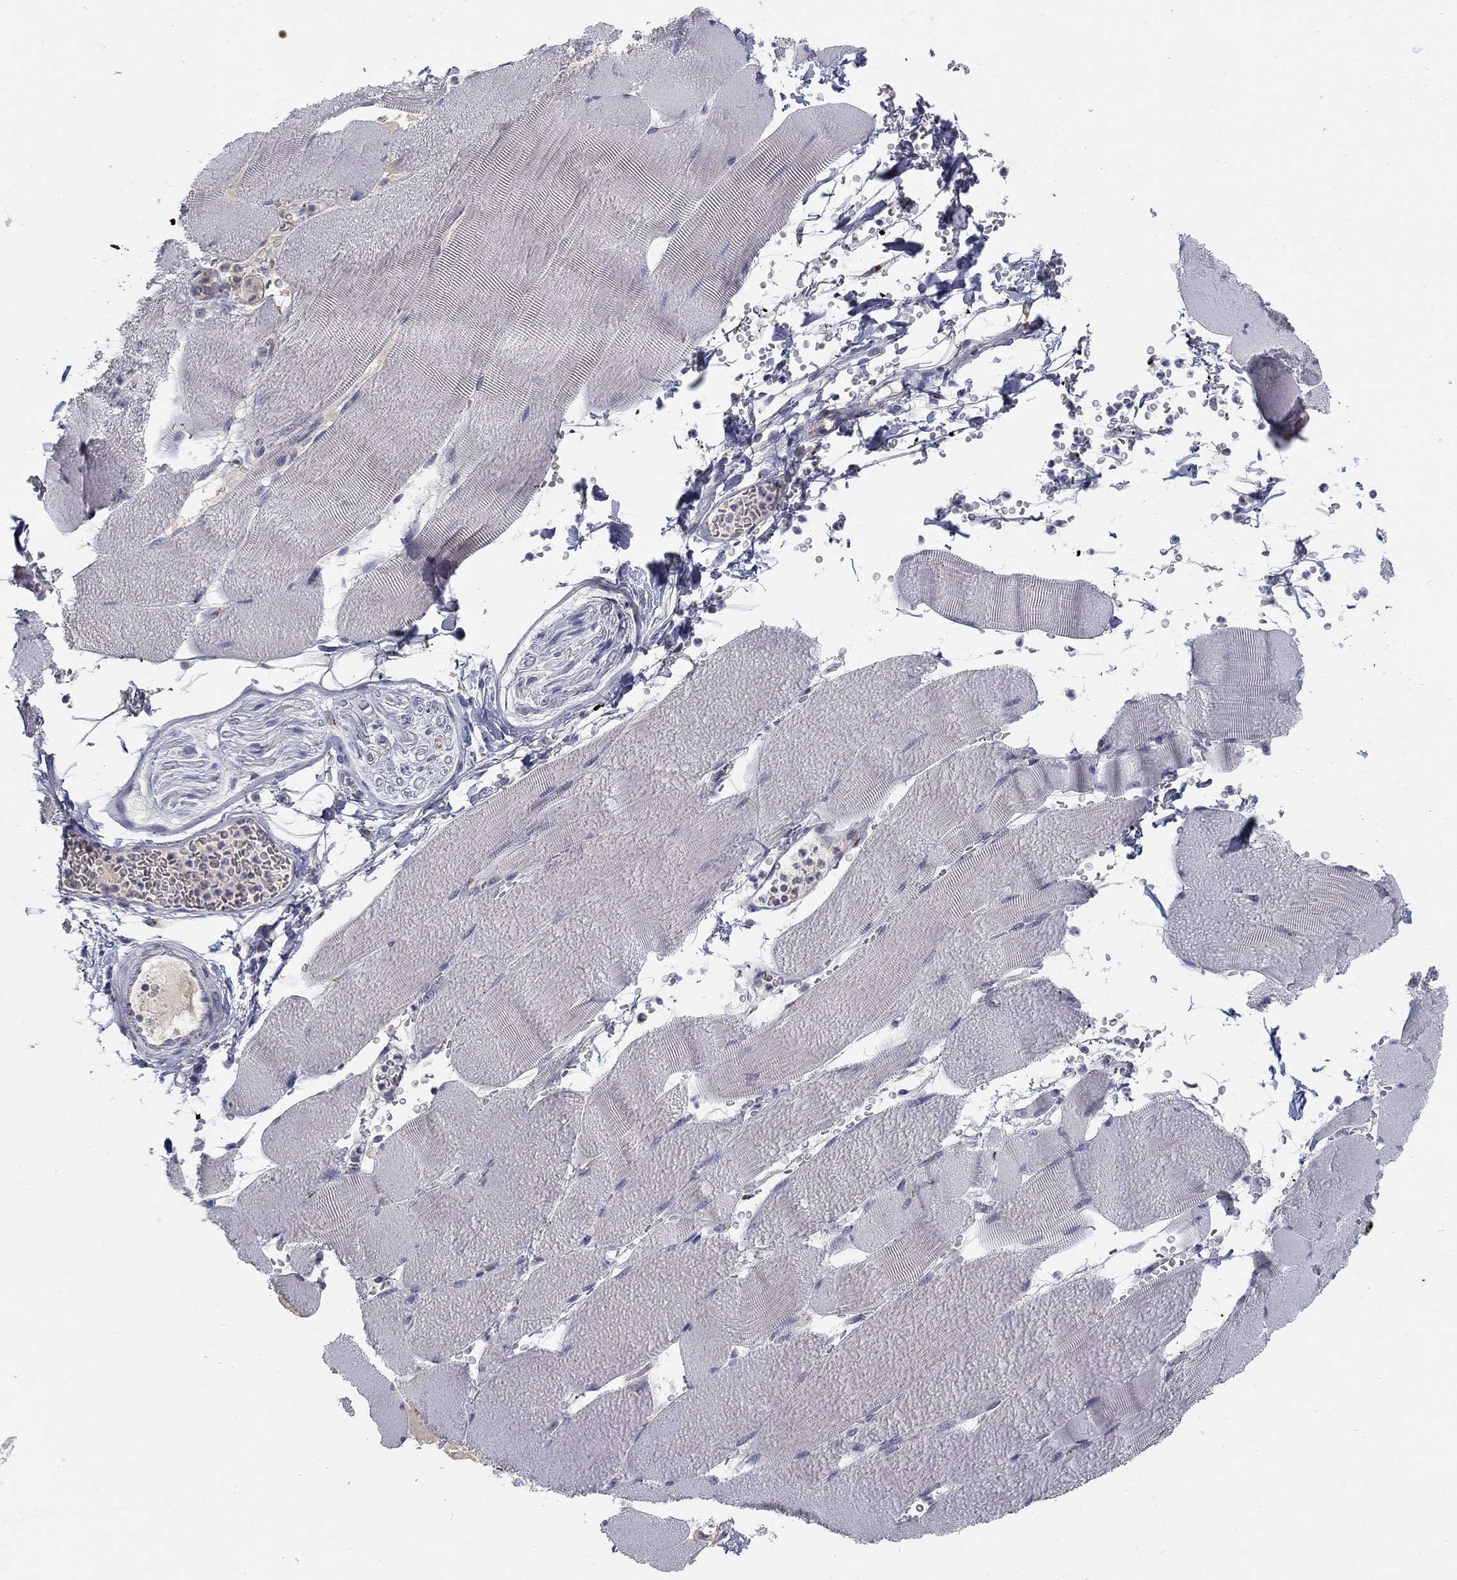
{"staining": {"intensity": "negative", "quantity": "none", "location": "none"}, "tissue": "skeletal muscle", "cell_type": "Myocytes", "image_type": "normal", "snomed": [{"axis": "morphology", "description": "Normal tissue, NOS"}, {"axis": "topography", "description": "Skeletal muscle"}], "caption": "Immunohistochemistry (IHC) photomicrograph of benign skeletal muscle: skeletal muscle stained with DAB (3,3'-diaminobenzidine) shows no significant protein positivity in myocytes. (DAB (3,3'-diaminobenzidine) immunohistochemistry visualized using brightfield microscopy, high magnification).", "gene": "PANK3", "patient": {"sex": "male", "age": 56}}